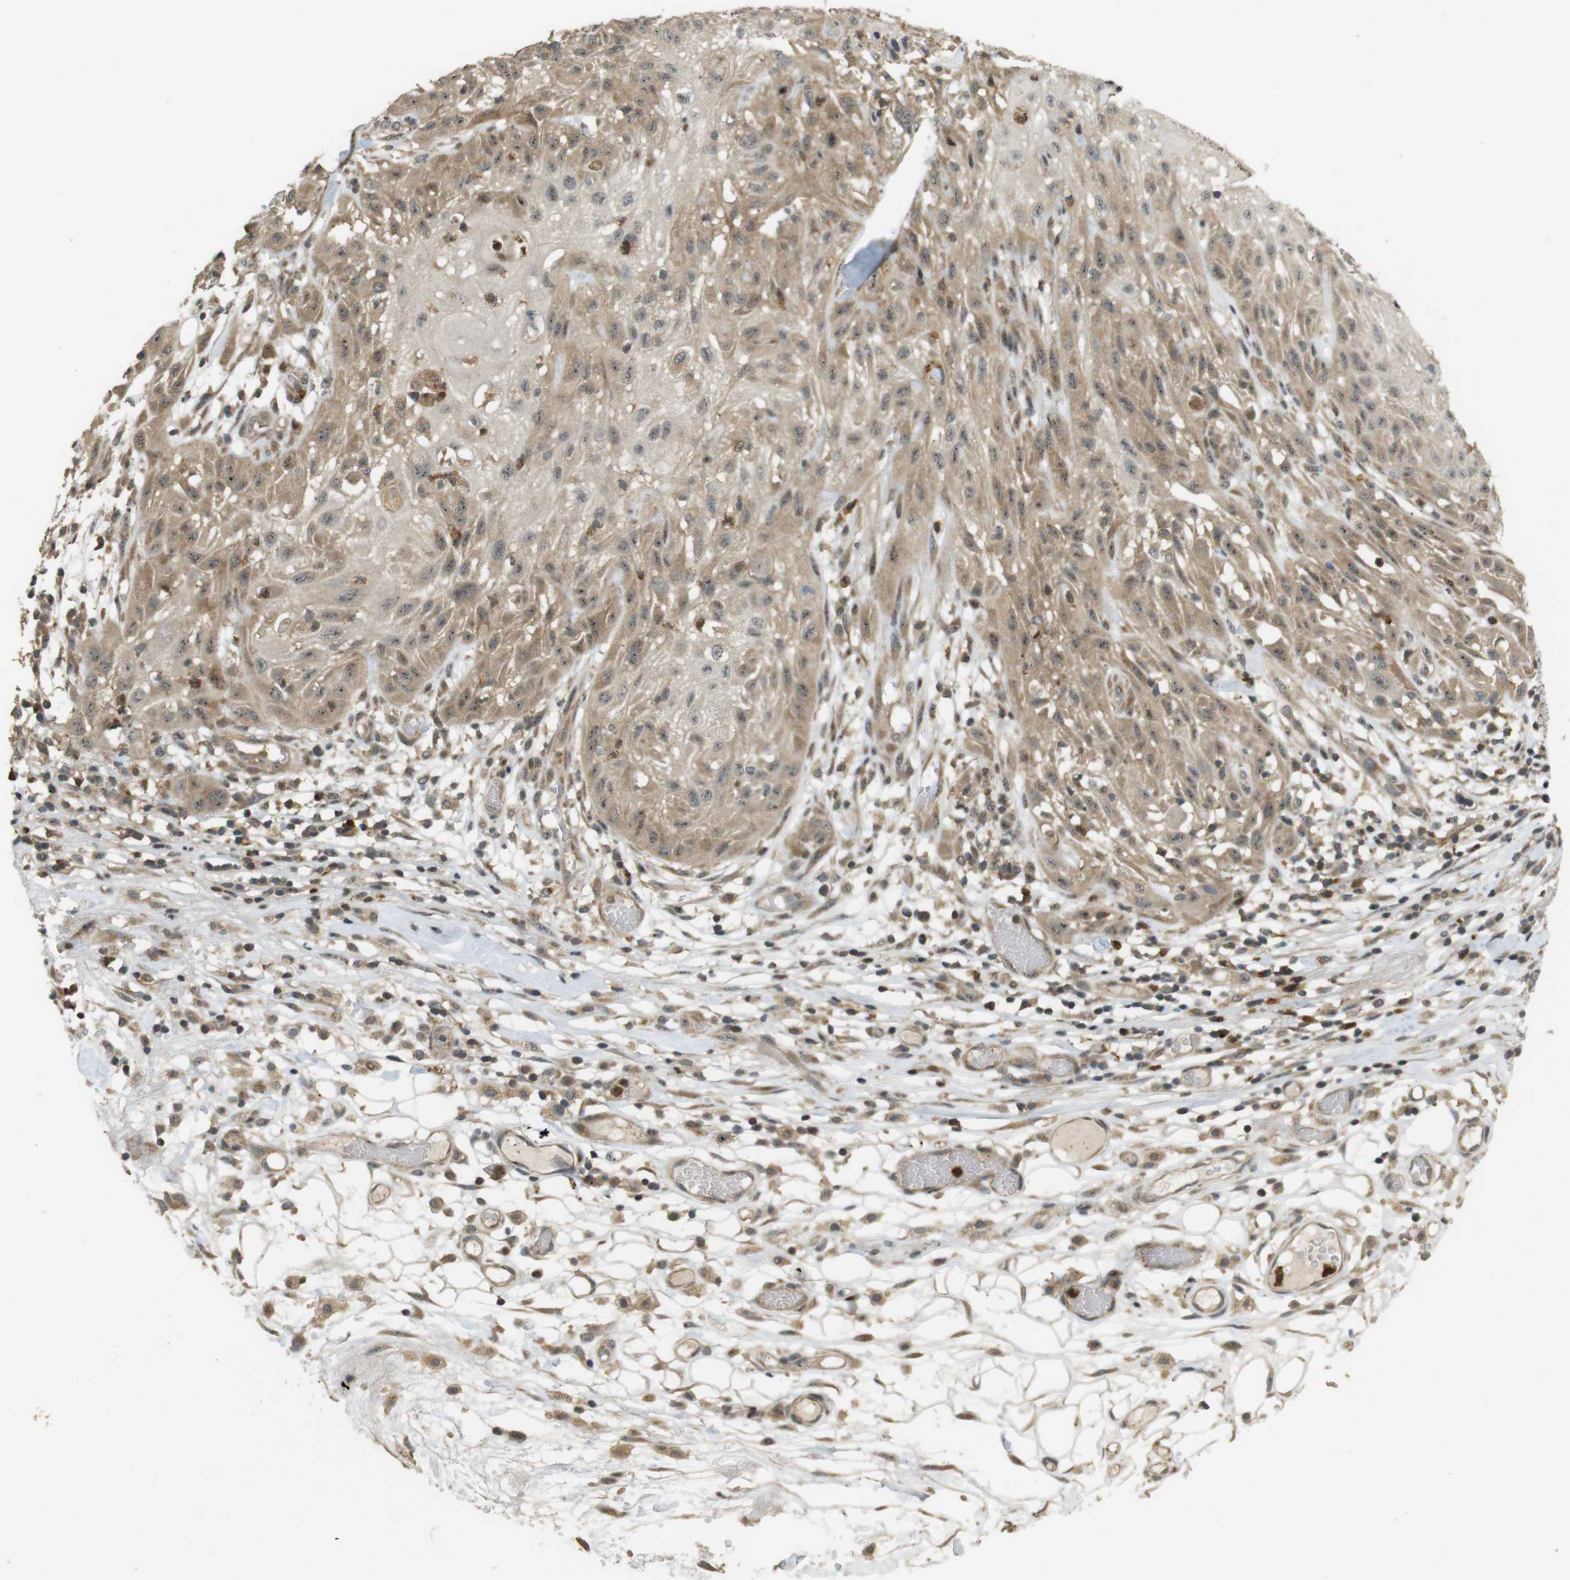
{"staining": {"intensity": "moderate", "quantity": ">75%", "location": "cytoplasmic/membranous,nuclear"}, "tissue": "skin cancer", "cell_type": "Tumor cells", "image_type": "cancer", "snomed": [{"axis": "morphology", "description": "Squamous cell carcinoma, NOS"}, {"axis": "topography", "description": "Skin"}], "caption": "Skin squamous cell carcinoma stained for a protein (brown) exhibits moderate cytoplasmic/membranous and nuclear positive expression in about >75% of tumor cells.", "gene": "TMX3", "patient": {"sex": "male", "age": 75}}